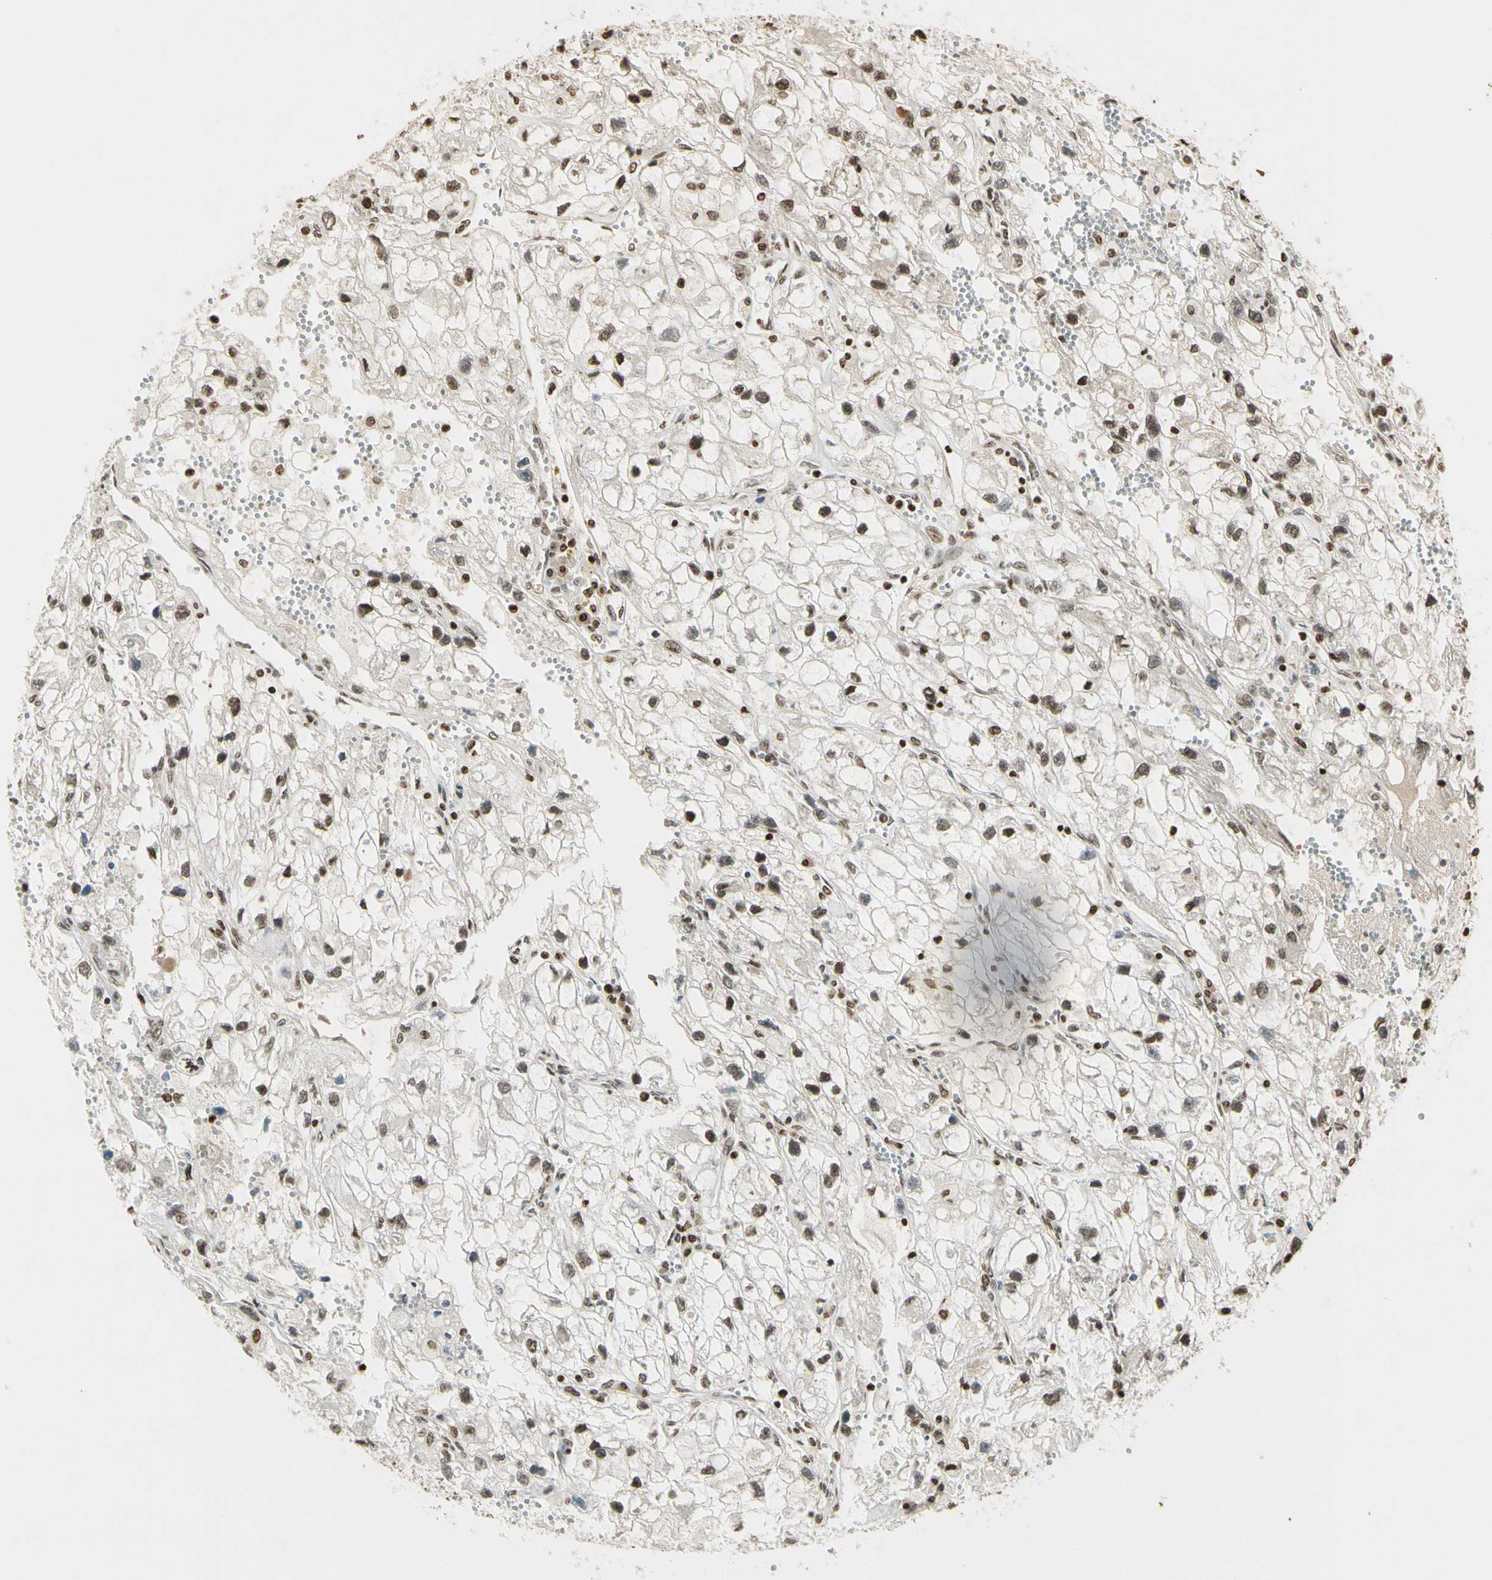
{"staining": {"intensity": "moderate", "quantity": "25%-75%", "location": "nuclear"}, "tissue": "renal cancer", "cell_type": "Tumor cells", "image_type": "cancer", "snomed": [{"axis": "morphology", "description": "Adenocarcinoma, NOS"}, {"axis": "topography", "description": "Kidney"}], "caption": "Renal cancer (adenocarcinoma) stained for a protein (brown) exhibits moderate nuclear positive staining in about 25%-75% of tumor cells.", "gene": "RORA", "patient": {"sex": "female", "age": 70}}